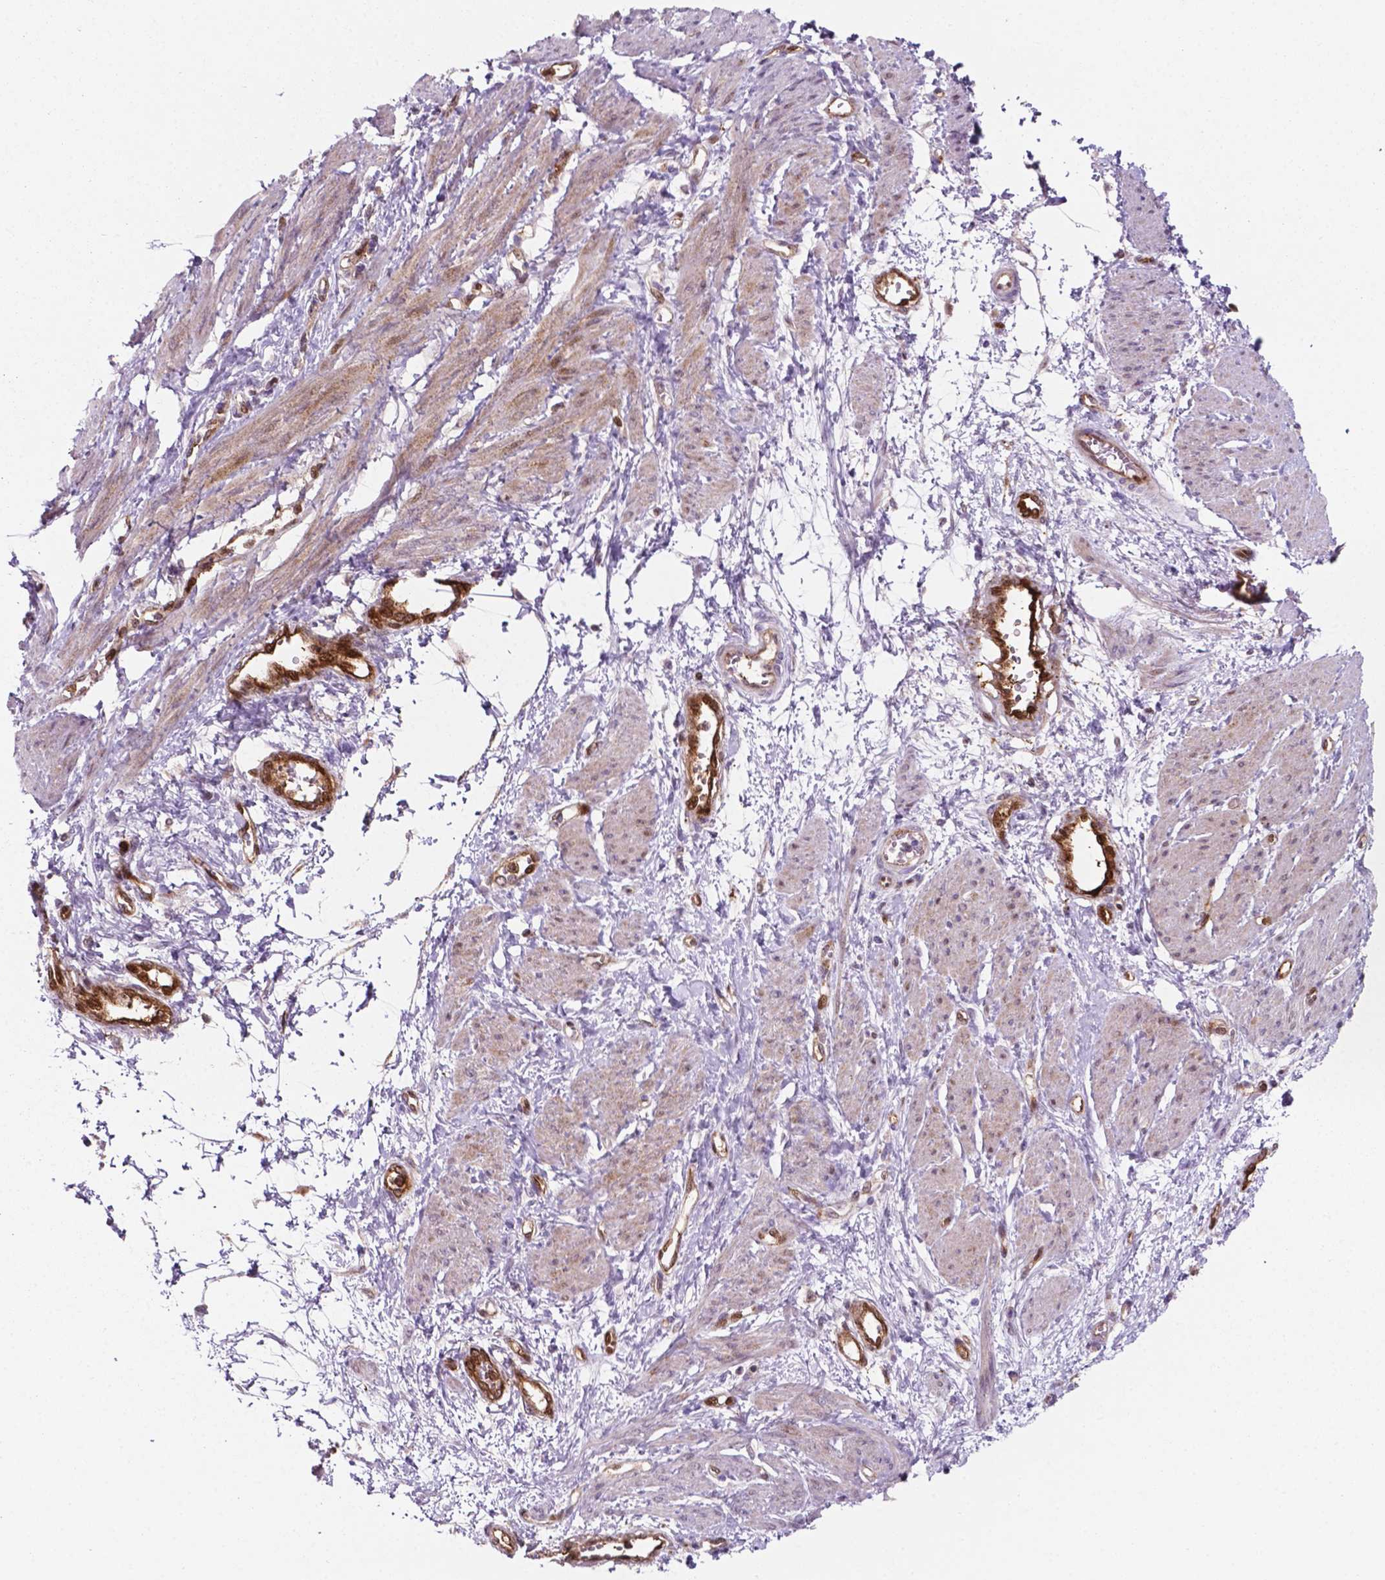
{"staining": {"intensity": "moderate", "quantity": "<25%", "location": "cytoplasmic/membranous"}, "tissue": "smooth muscle", "cell_type": "Smooth muscle cells", "image_type": "normal", "snomed": [{"axis": "morphology", "description": "Normal tissue, NOS"}, {"axis": "topography", "description": "Smooth muscle"}, {"axis": "topography", "description": "Uterus"}], "caption": "Smooth muscle stained for a protein exhibits moderate cytoplasmic/membranous positivity in smooth muscle cells. (DAB (3,3'-diaminobenzidine) IHC, brown staining for protein, blue staining for nuclei).", "gene": "LDHA", "patient": {"sex": "female", "age": 39}}